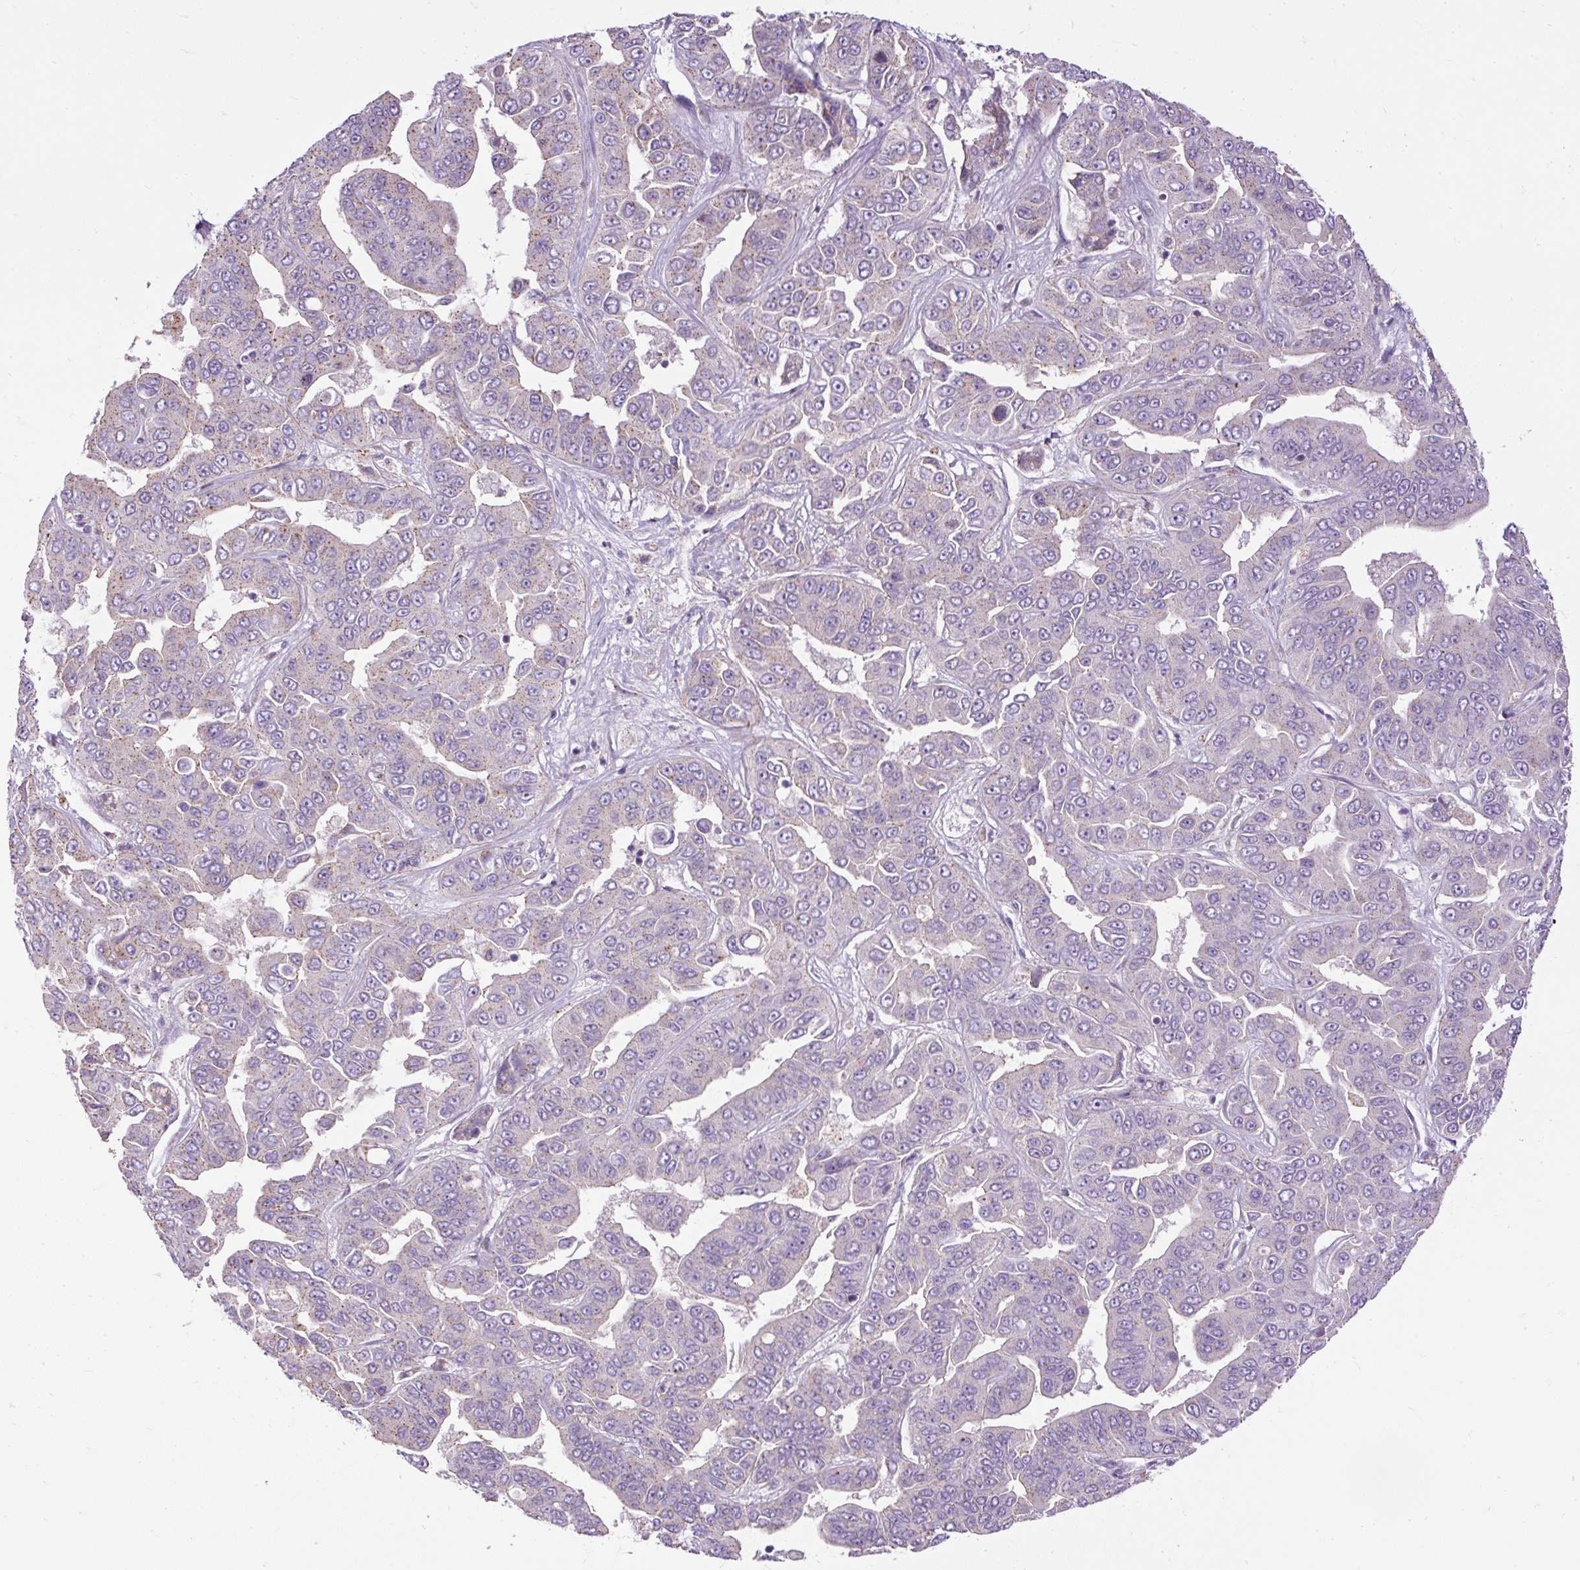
{"staining": {"intensity": "negative", "quantity": "none", "location": "none"}, "tissue": "liver cancer", "cell_type": "Tumor cells", "image_type": "cancer", "snomed": [{"axis": "morphology", "description": "Cholangiocarcinoma"}, {"axis": "topography", "description": "Liver"}], "caption": "Cholangiocarcinoma (liver) stained for a protein using IHC demonstrates no expression tumor cells.", "gene": "CFAP47", "patient": {"sex": "female", "age": 52}}